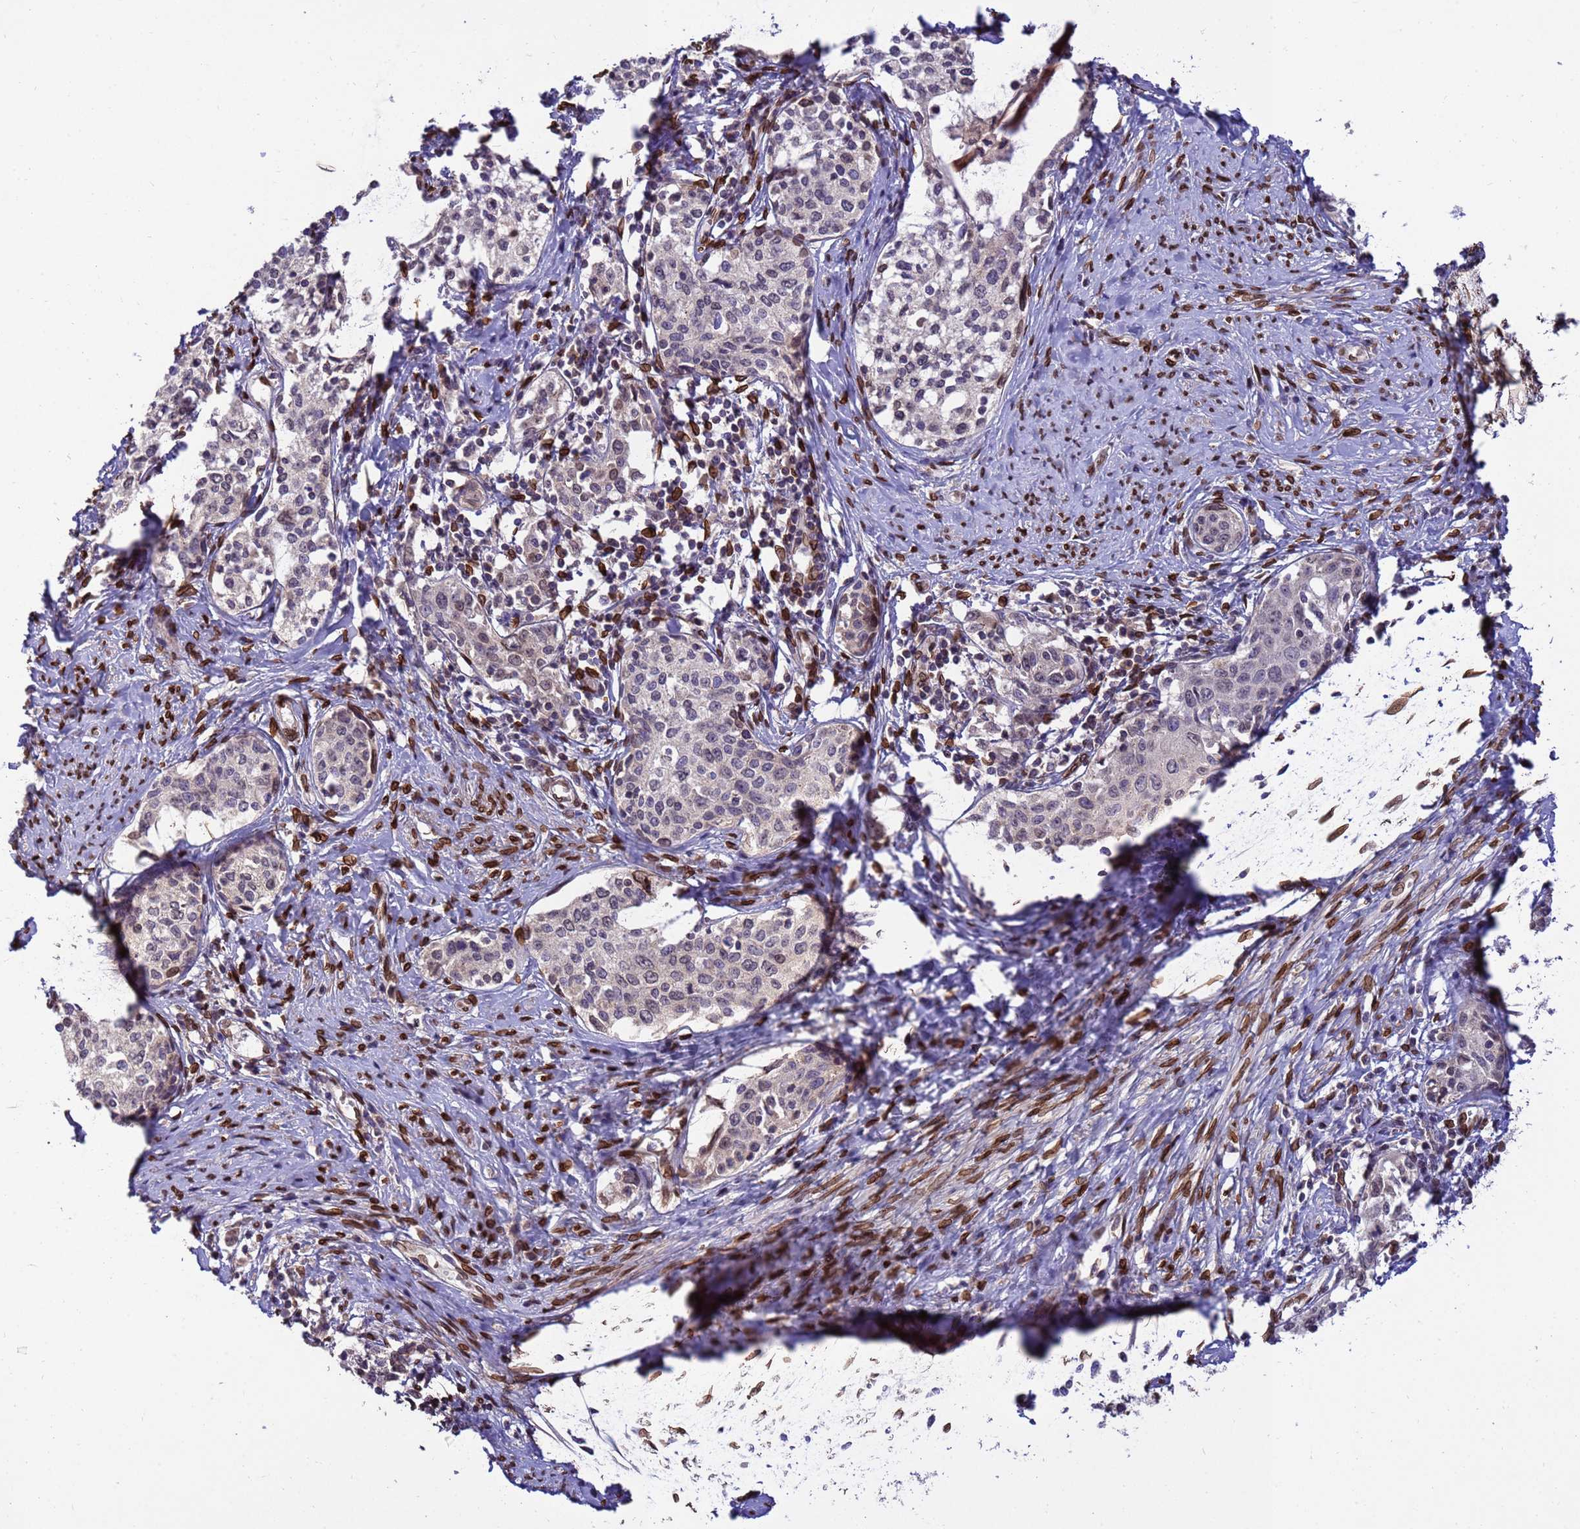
{"staining": {"intensity": "weak", "quantity": "<25%", "location": "cytoplasmic/membranous,nuclear"}, "tissue": "cervical cancer", "cell_type": "Tumor cells", "image_type": "cancer", "snomed": [{"axis": "morphology", "description": "Squamous cell carcinoma, NOS"}, {"axis": "morphology", "description": "Adenocarcinoma, NOS"}, {"axis": "topography", "description": "Cervix"}], "caption": "High power microscopy photomicrograph of an immunohistochemistry (IHC) photomicrograph of cervical adenocarcinoma, revealing no significant staining in tumor cells.", "gene": "GPR135", "patient": {"sex": "female", "age": 52}}